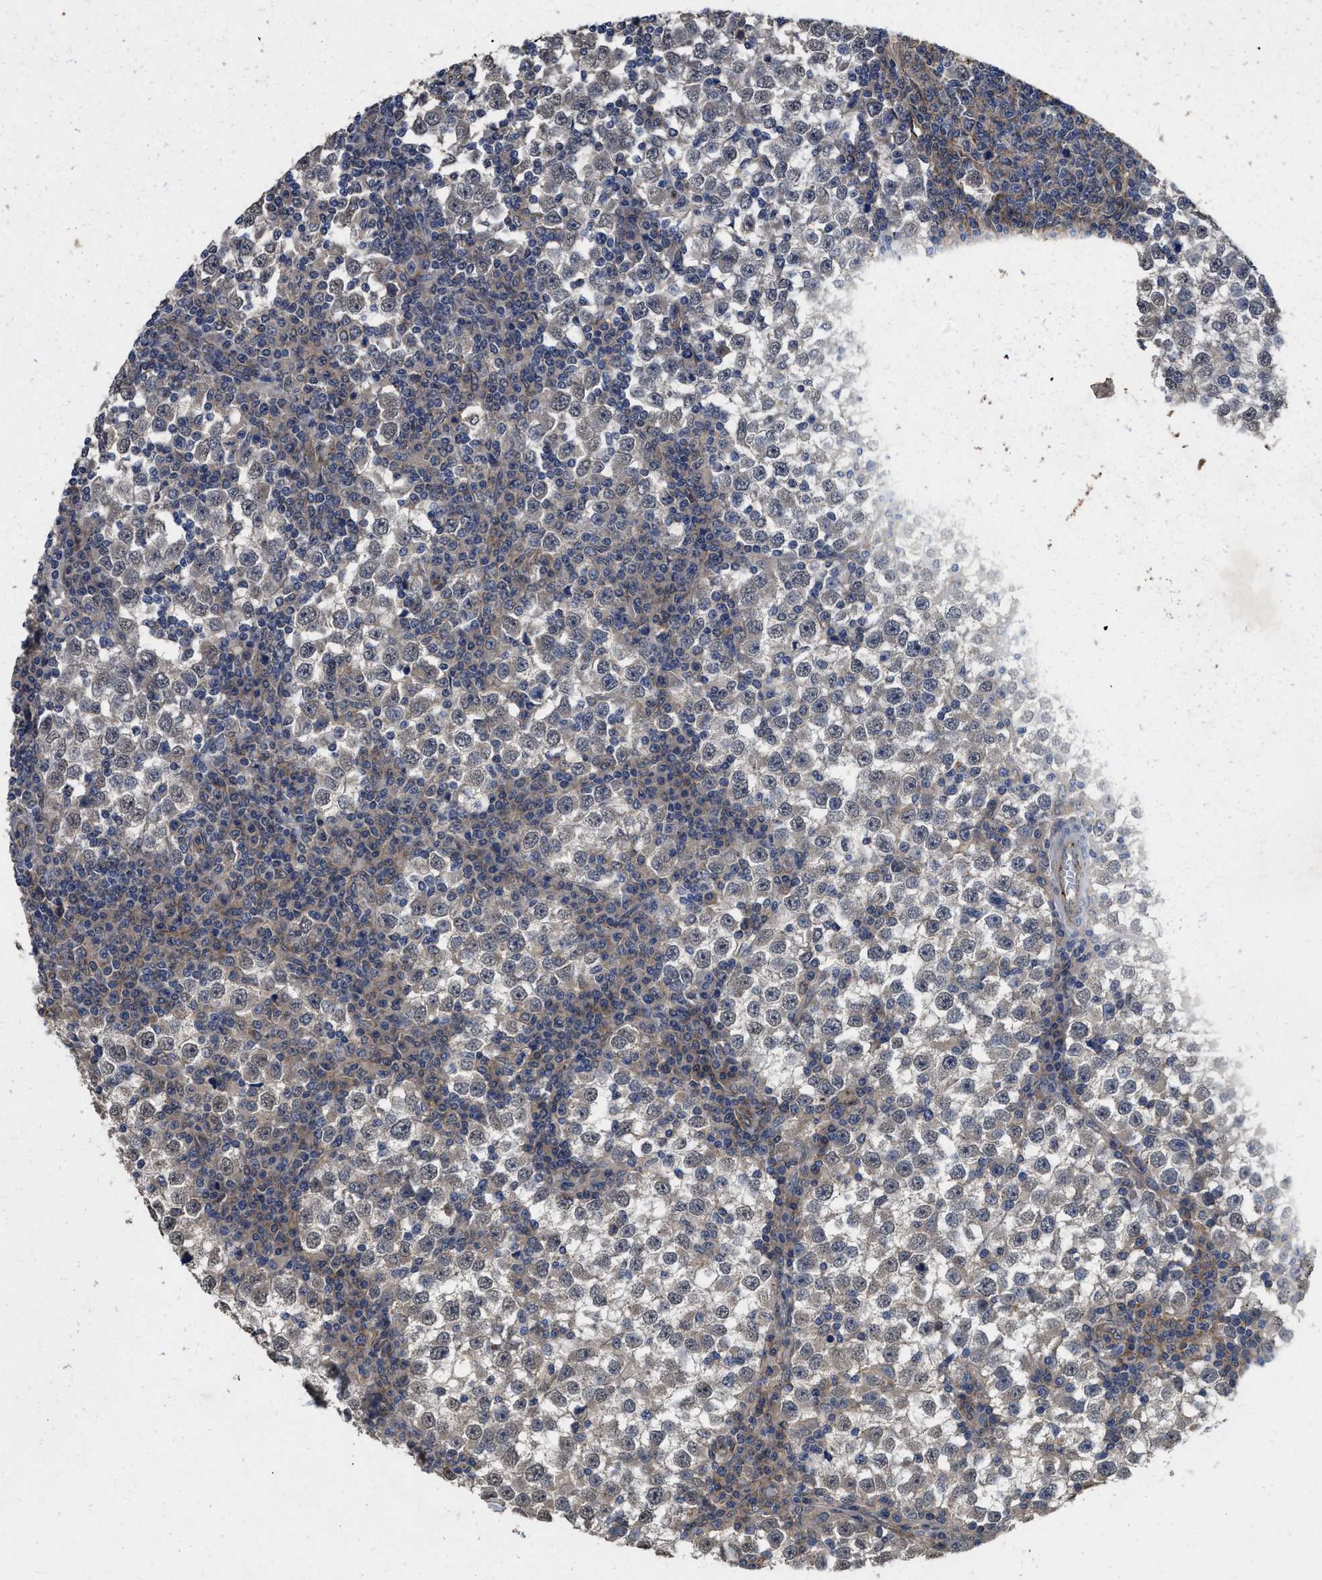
{"staining": {"intensity": "weak", "quantity": "<25%", "location": "cytoplasmic/membranous"}, "tissue": "testis cancer", "cell_type": "Tumor cells", "image_type": "cancer", "snomed": [{"axis": "morphology", "description": "Seminoma, NOS"}, {"axis": "topography", "description": "Testis"}], "caption": "Immunohistochemistry image of seminoma (testis) stained for a protein (brown), which demonstrates no positivity in tumor cells.", "gene": "PKD2", "patient": {"sex": "male", "age": 65}}